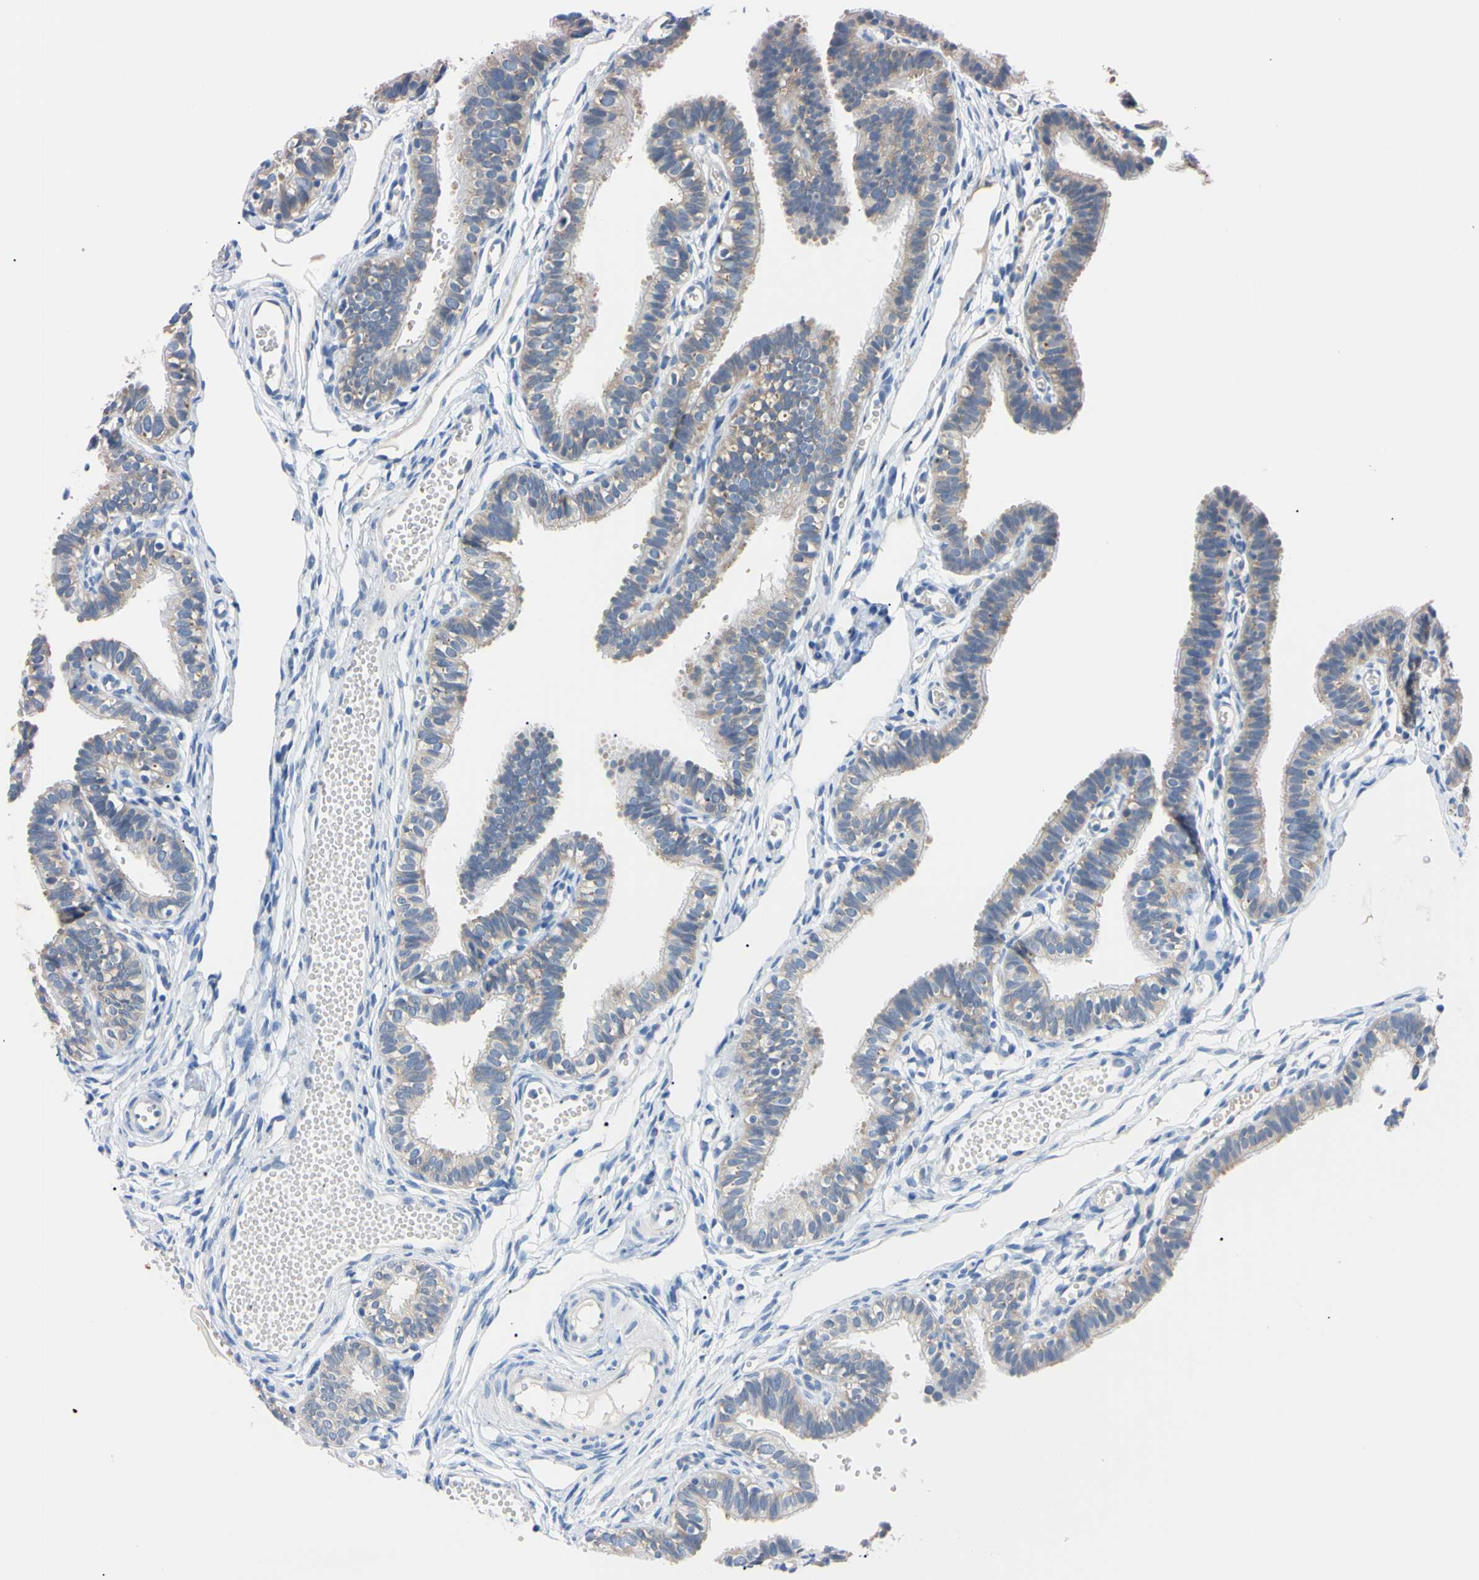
{"staining": {"intensity": "weak", "quantity": "25%-75%", "location": "cytoplasmic/membranous"}, "tissue": "fallopian tube", "cell_type": "Glandular cells", "image_type": "normal", "snomed": [{"axis": "morphology", "description": "Normal tissue, NOS"}, {"axis": "topography", "description": "Fallopian tube"}, {"axis": "topography", "description": "Placenta"}], "caption": "High-power microscopy captured an IHC micrograph of benign fallopian tube, revealing weak cytoplasmic/membranous positivity in about 25%-75% of glandular cells.", "gene": "RARS1", "patient": {"sex": "female", "age": 34}}